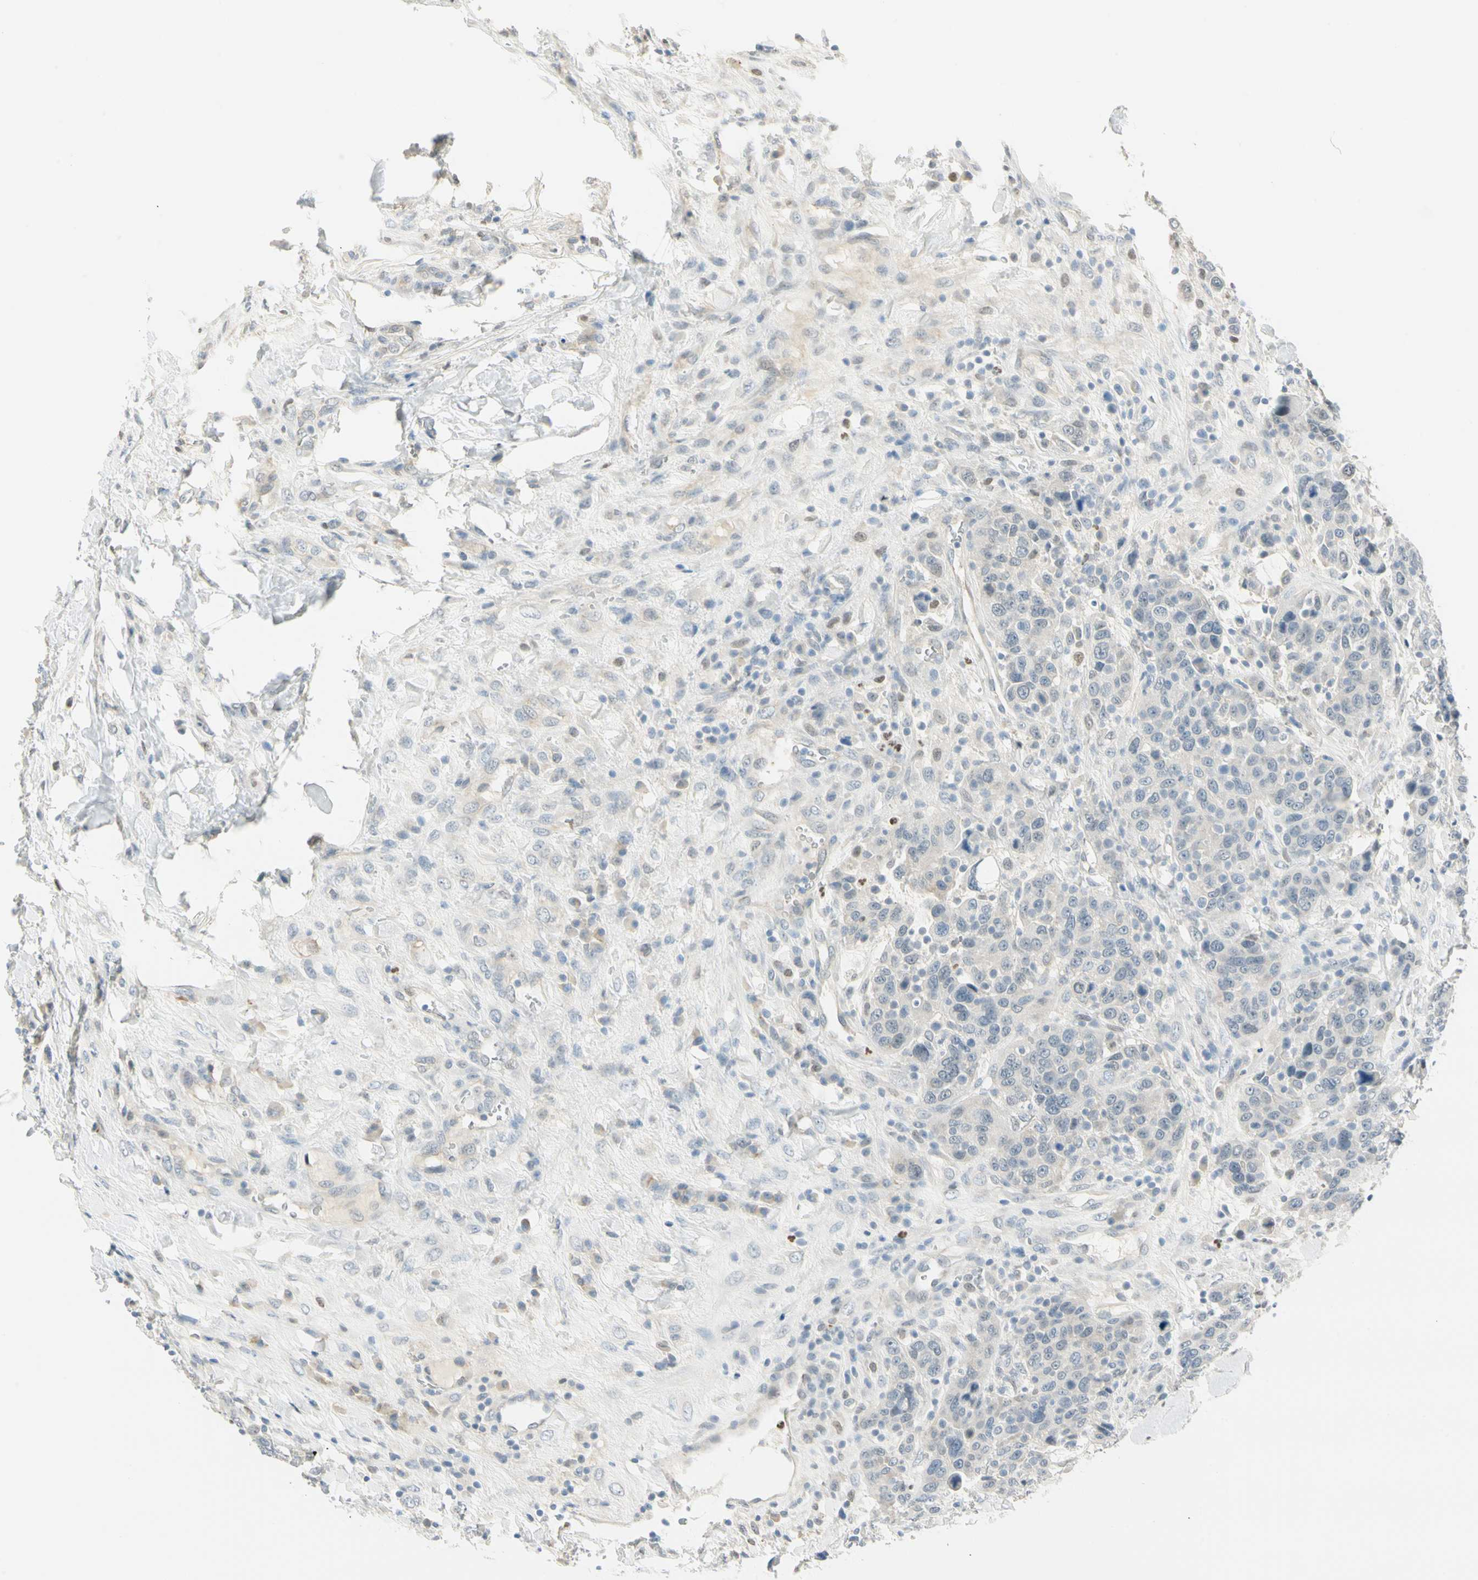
{"staining": {"intensity": "negative", "quantity": "none", "location": "none"}, "tissue": "breast cancer", "cell_type": "Tumor cells", "image_type": "cancer", "snomed": [{"axis": "morphology", "description": "Duct carcinoma"}, {"axis": "topography", "description": "Breast"}], "caption": "Immunohistochemistry (IHC) of breast invasive ductal carcinoma shows no expression in tumor cells. (DAB immunohistochemistry (IHC) visualized using brightfield microscopy, high magnification).", "gene": "MLLT10", "patient": {"sex": "female", "age": 37}}